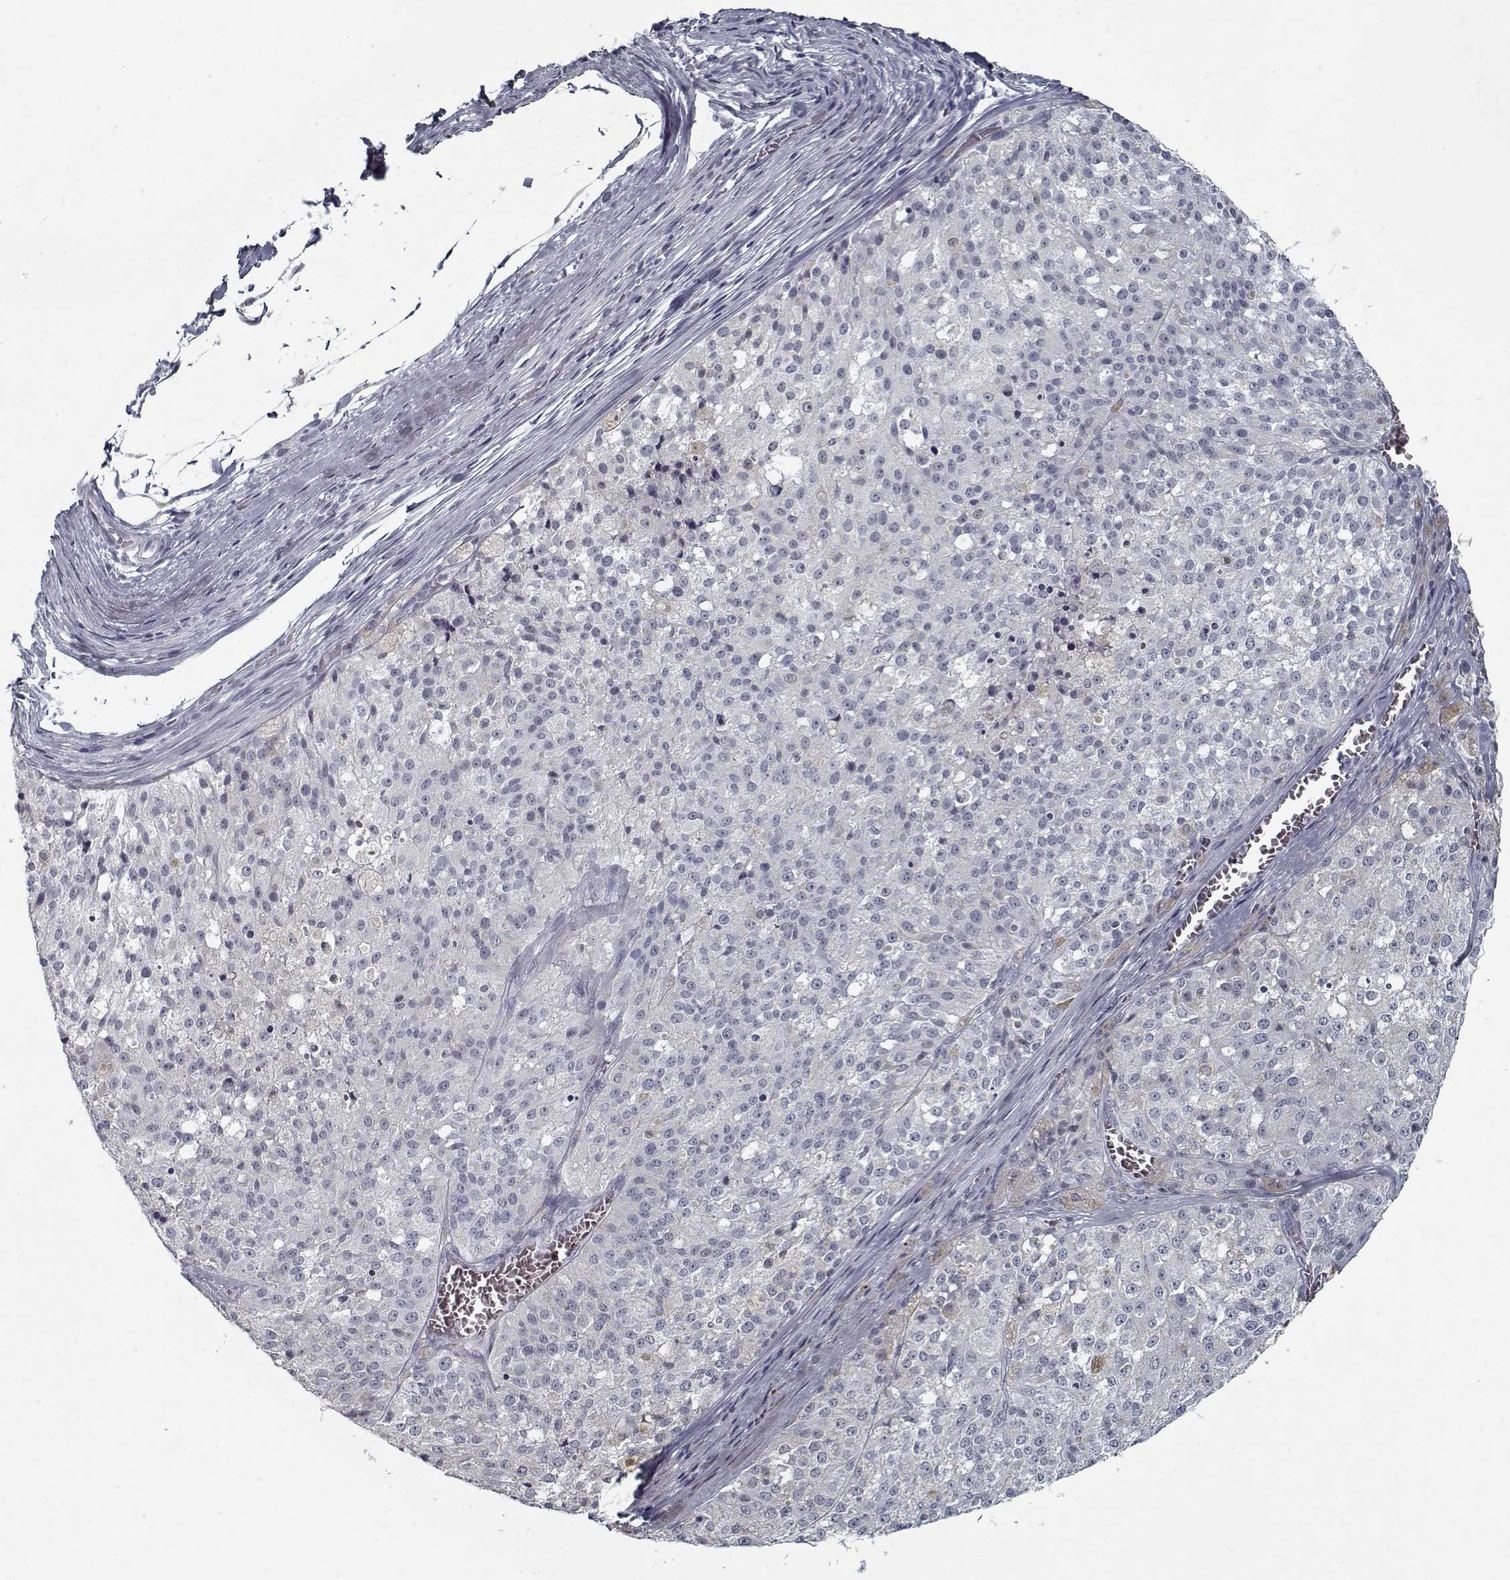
{"staining": {"intensity": "negative", "quantity": "none", "location": "none"}, "tissue": "melanoma", "cell_type": "Tumor cells", "image_type": "cancer", "snomed": [{"axis": "morphology", "description": "Malignant melanoma, Metastatic site"}, {"axis": "topography", "description": "Lymph node"}], "caption": "There is no significant positivity in tumor cells of malignant melanoma (metastatic site). Brightfield microscopy of IHC stained with DAB (3,3'-diaminobenzidine) (brown) and hematoxylin (blue), captured at high magnification.", "gene": "GAD2", "patient": {"sex": "female", "age": 64}}